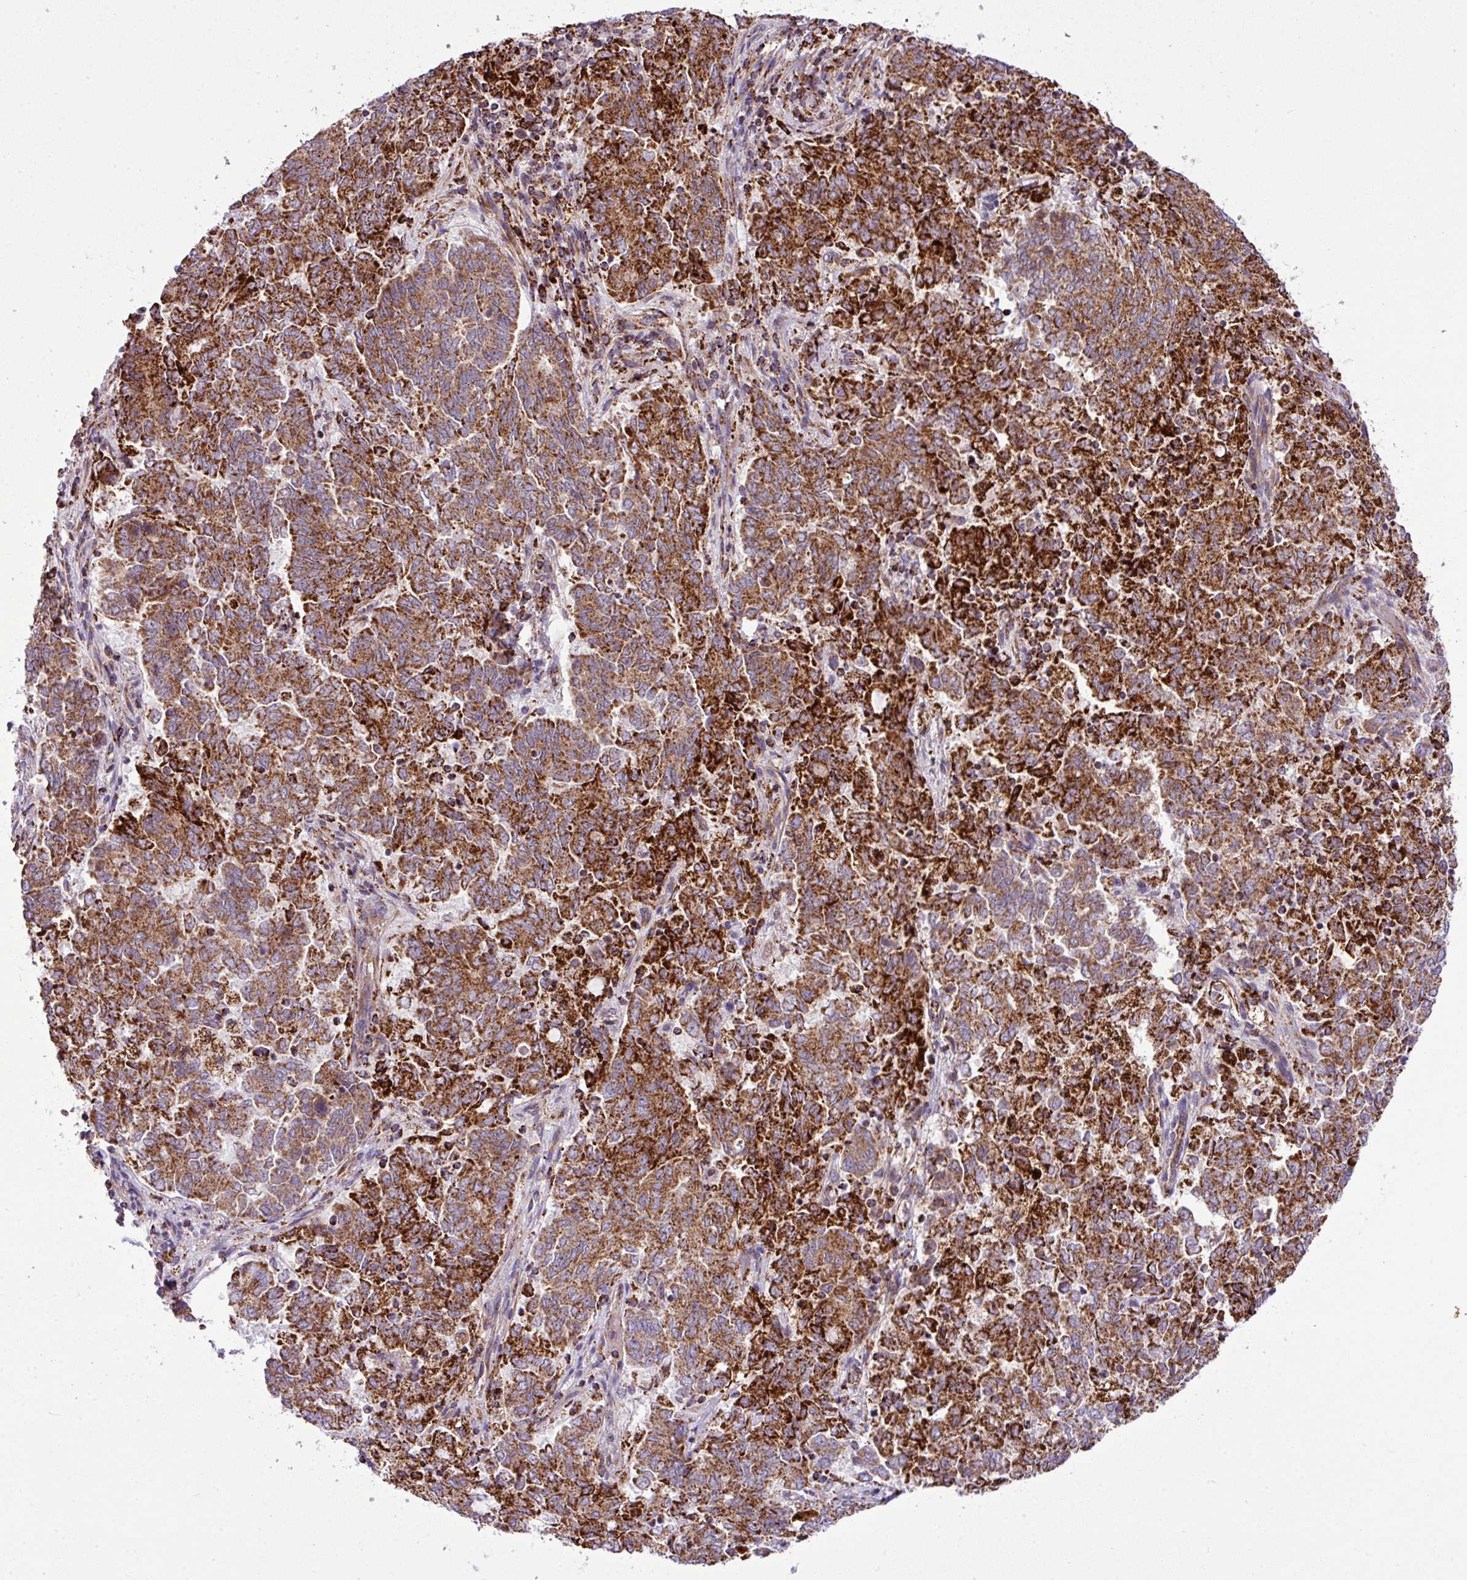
{"staining": {"intensity": "strong", "quantity": ">75%", "location": "cytoplasmic/membranous"}, "tissue": "endometrial cancer", "cell_type": "Tumor cells", "image_type": "cancer", "snomed": [{"axis": "morphology", "description": "Adenocarcinoma, NOS"}, {"axis": "topography", "description": "Endometrium"}], "caption": "A histopathology image showing strong cytoplasmic/membranous positivity in about >75% of tumor cells in endometrial adenocarcinoma, as visualized by brown immunohistochemical staining.", "gene": "ZNF569", "patient": {"sex": "female", "age": 80}}